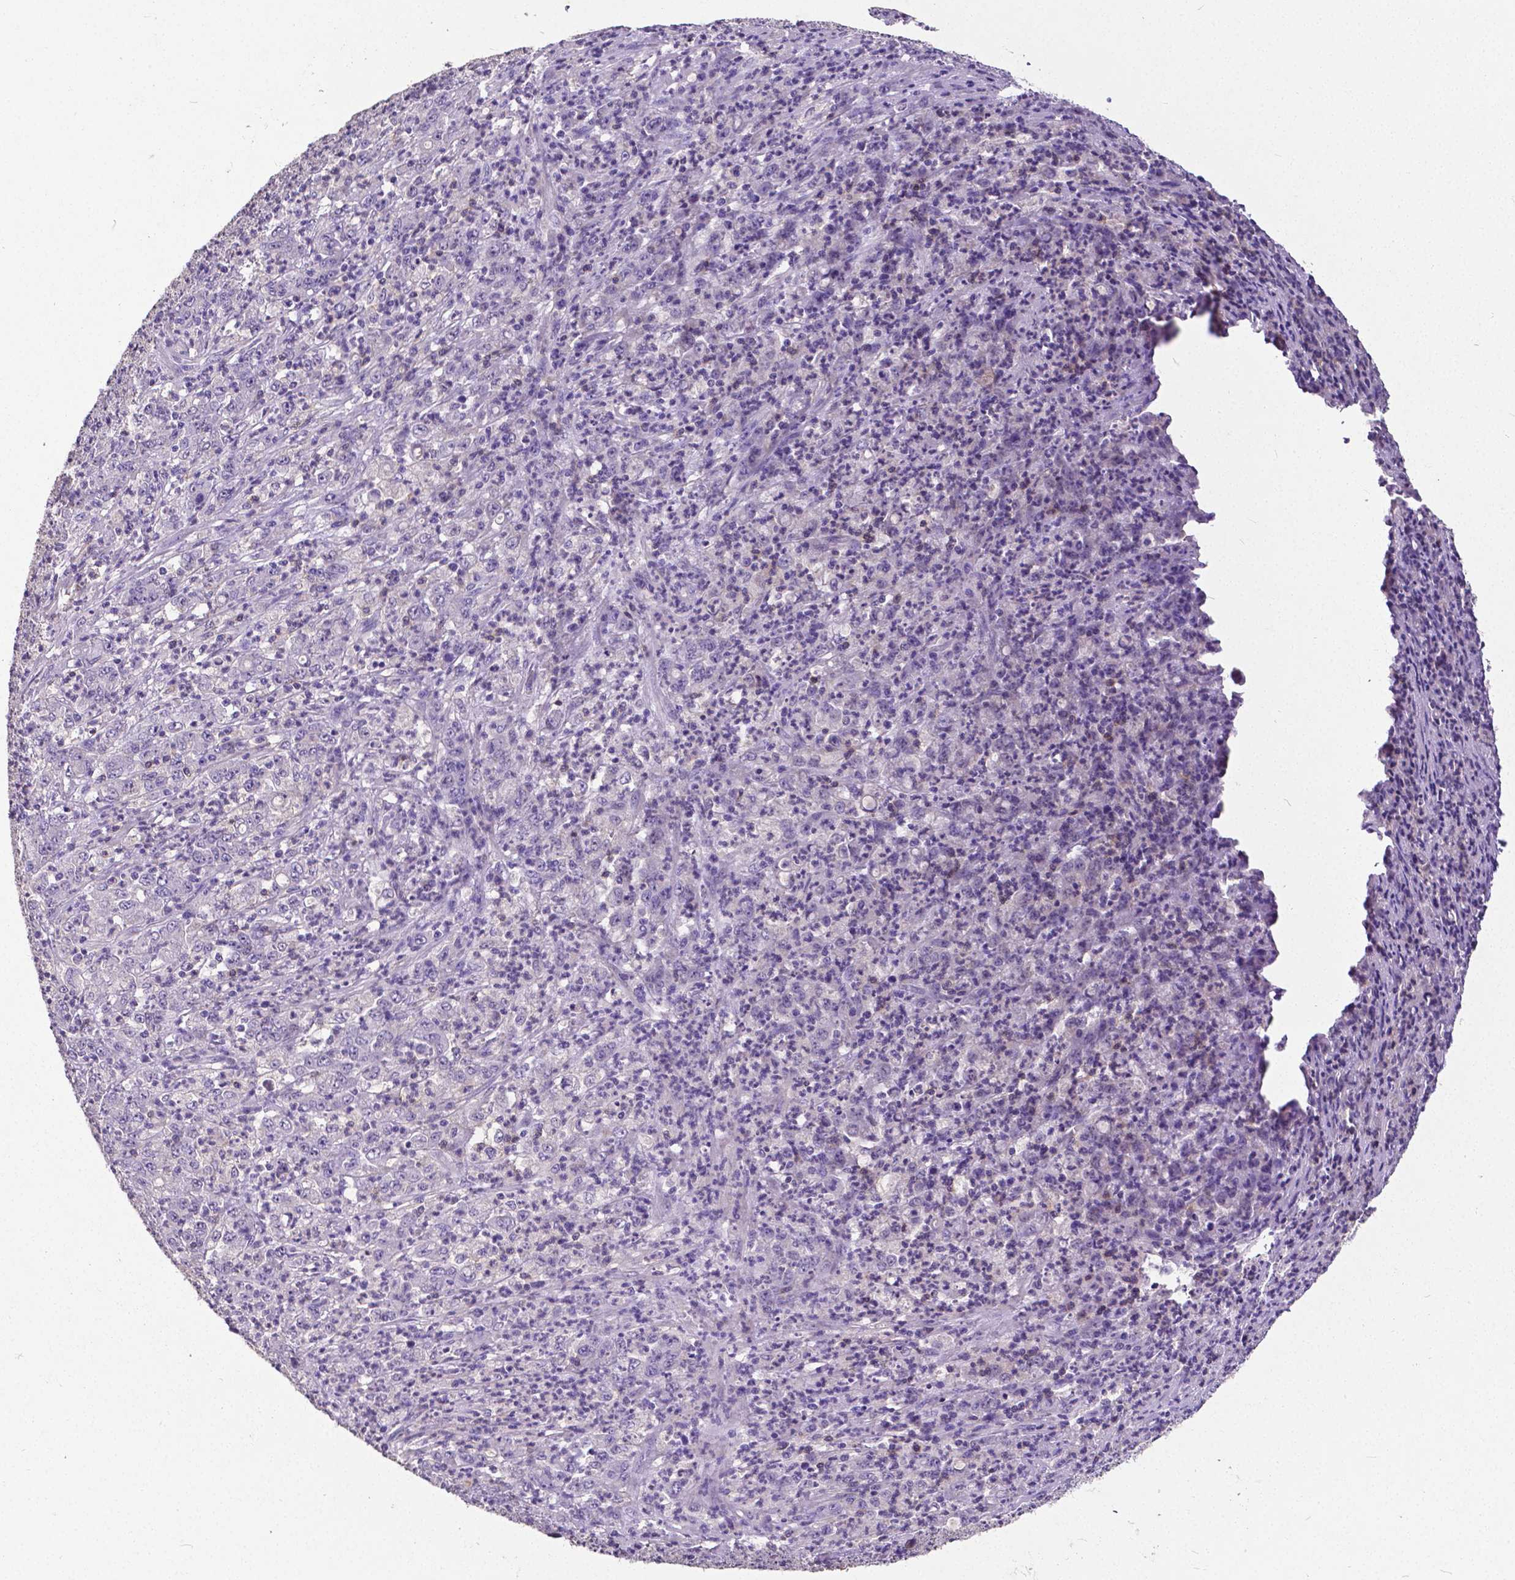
{"staining": {"intensity": "negative", "quantity": "none", "location": "none"}, "tissue": "stomach cancer", "cell_type": "Tumor cells", "image_type": "cancer", "snomed": [{"axis": "morphology", "description": "Adenocarcinoma, NOS"}, {"axis": "topography", "description": "Stomach, lower"}], "caption": "High magnification brightfield microscopy of stomach adenocarcinoma stained with DAB (brown) and counterstained with hematoxylin (blue): tumor cells show no significant positivity.", "gene": "CD4", "patient": {"sex": "female", "age": 71}}